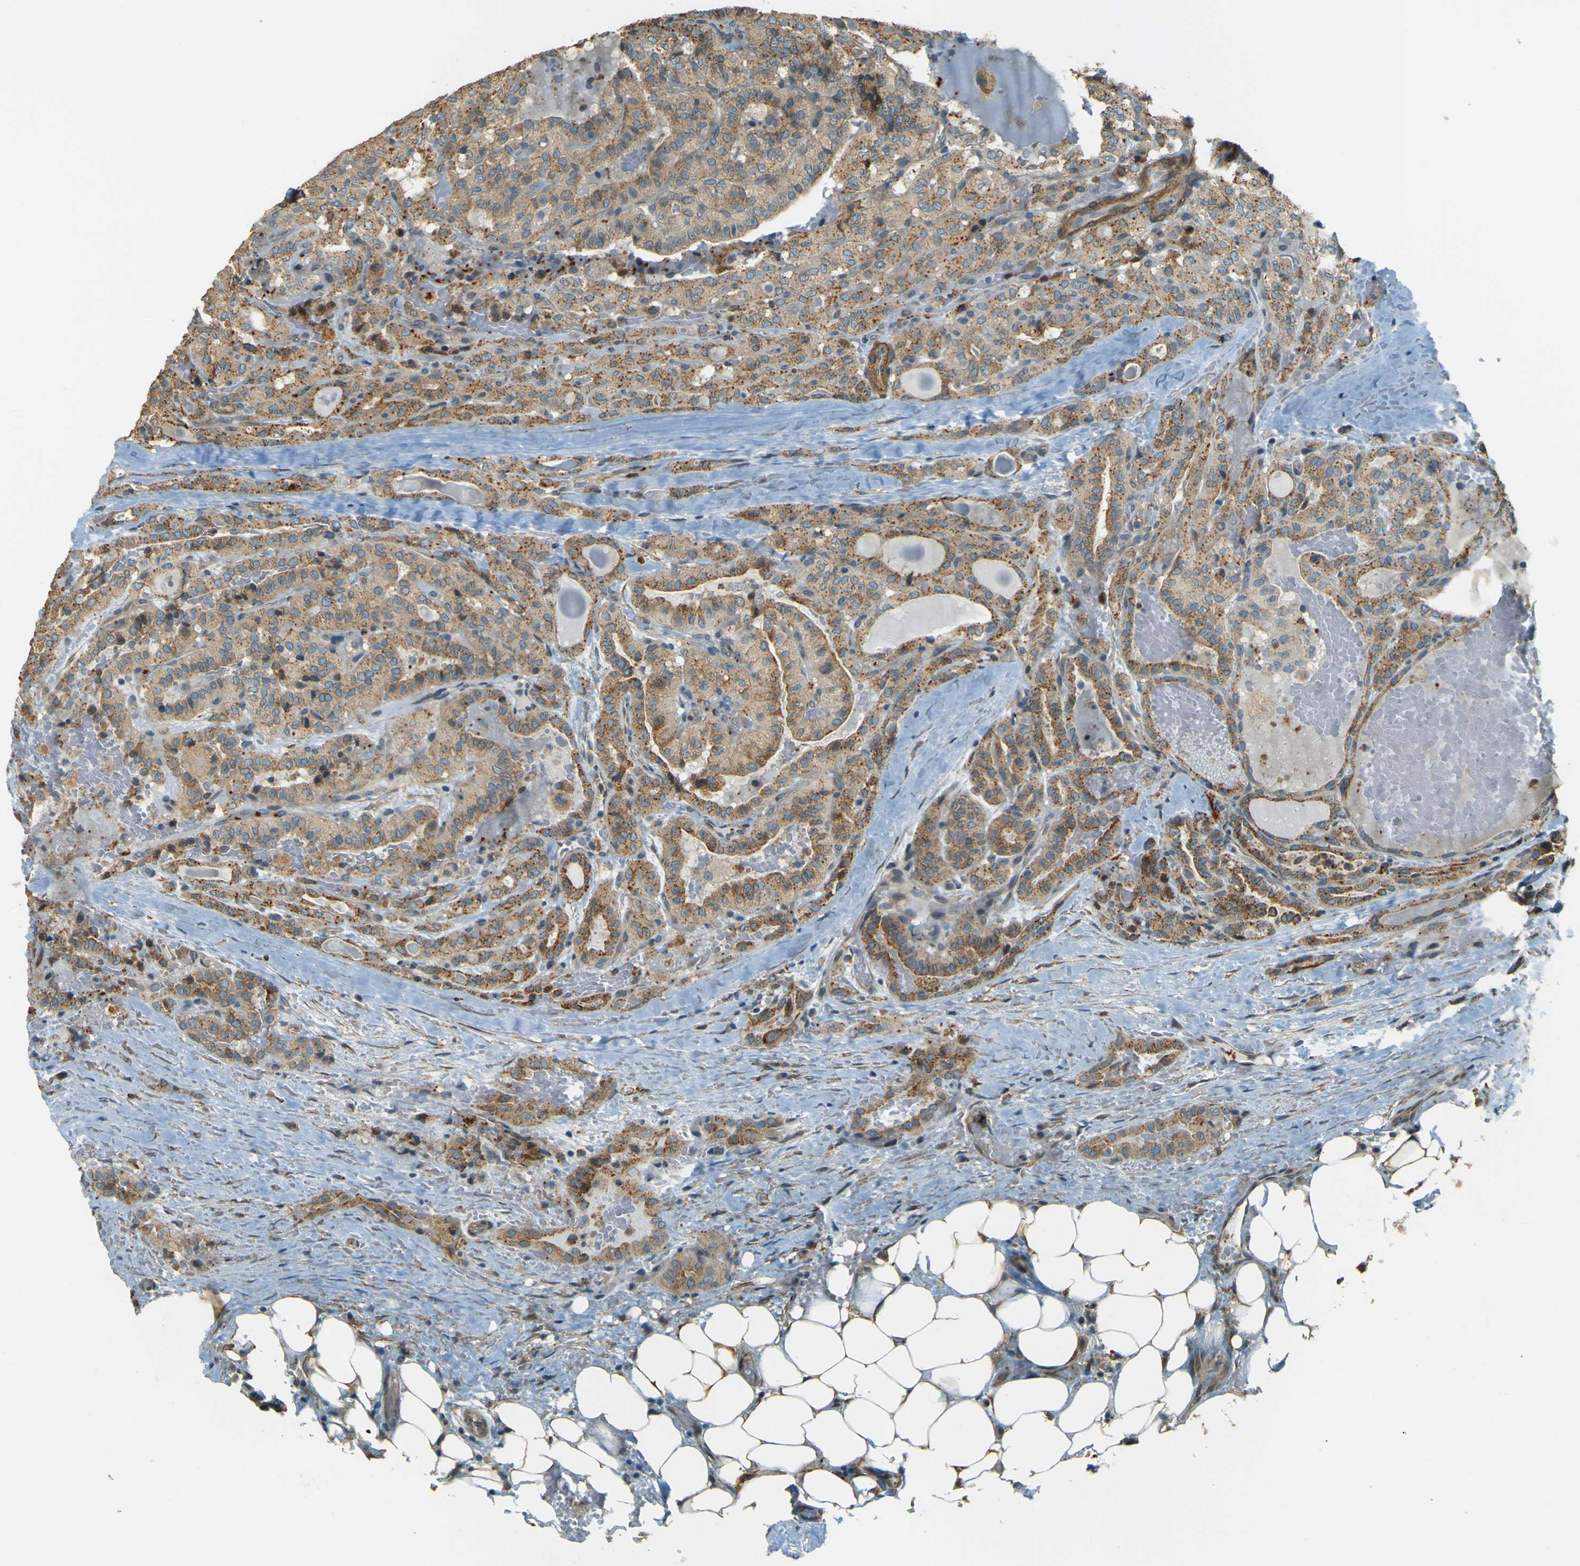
{"staining": {"intensity": "moderate", "quantity": "25%-75%", "location": "cytoplasmic/membranous"}, "tissue": "head and neck cancer", "cell_type": "Tumor cells", "image_type": "cancer", "snomed": [{"axis": "morphology", "description": "Squamous cell carcinoma, NOS"}, {"axis": "topography", "description": "Oral tissue"}, {"axis": "topography", "description": "Head-Neck"}], "caption": "A medium amount of moderate cytoplasmic/membranous expression is appreciated in about 25%-75% of tumor cells in head and neck squamous cell carcinoma tissue. (IHC, brightfield microscopy, high magnification).", "gene": "NEXN", "patient": {"sex": "female", "age": 50}}